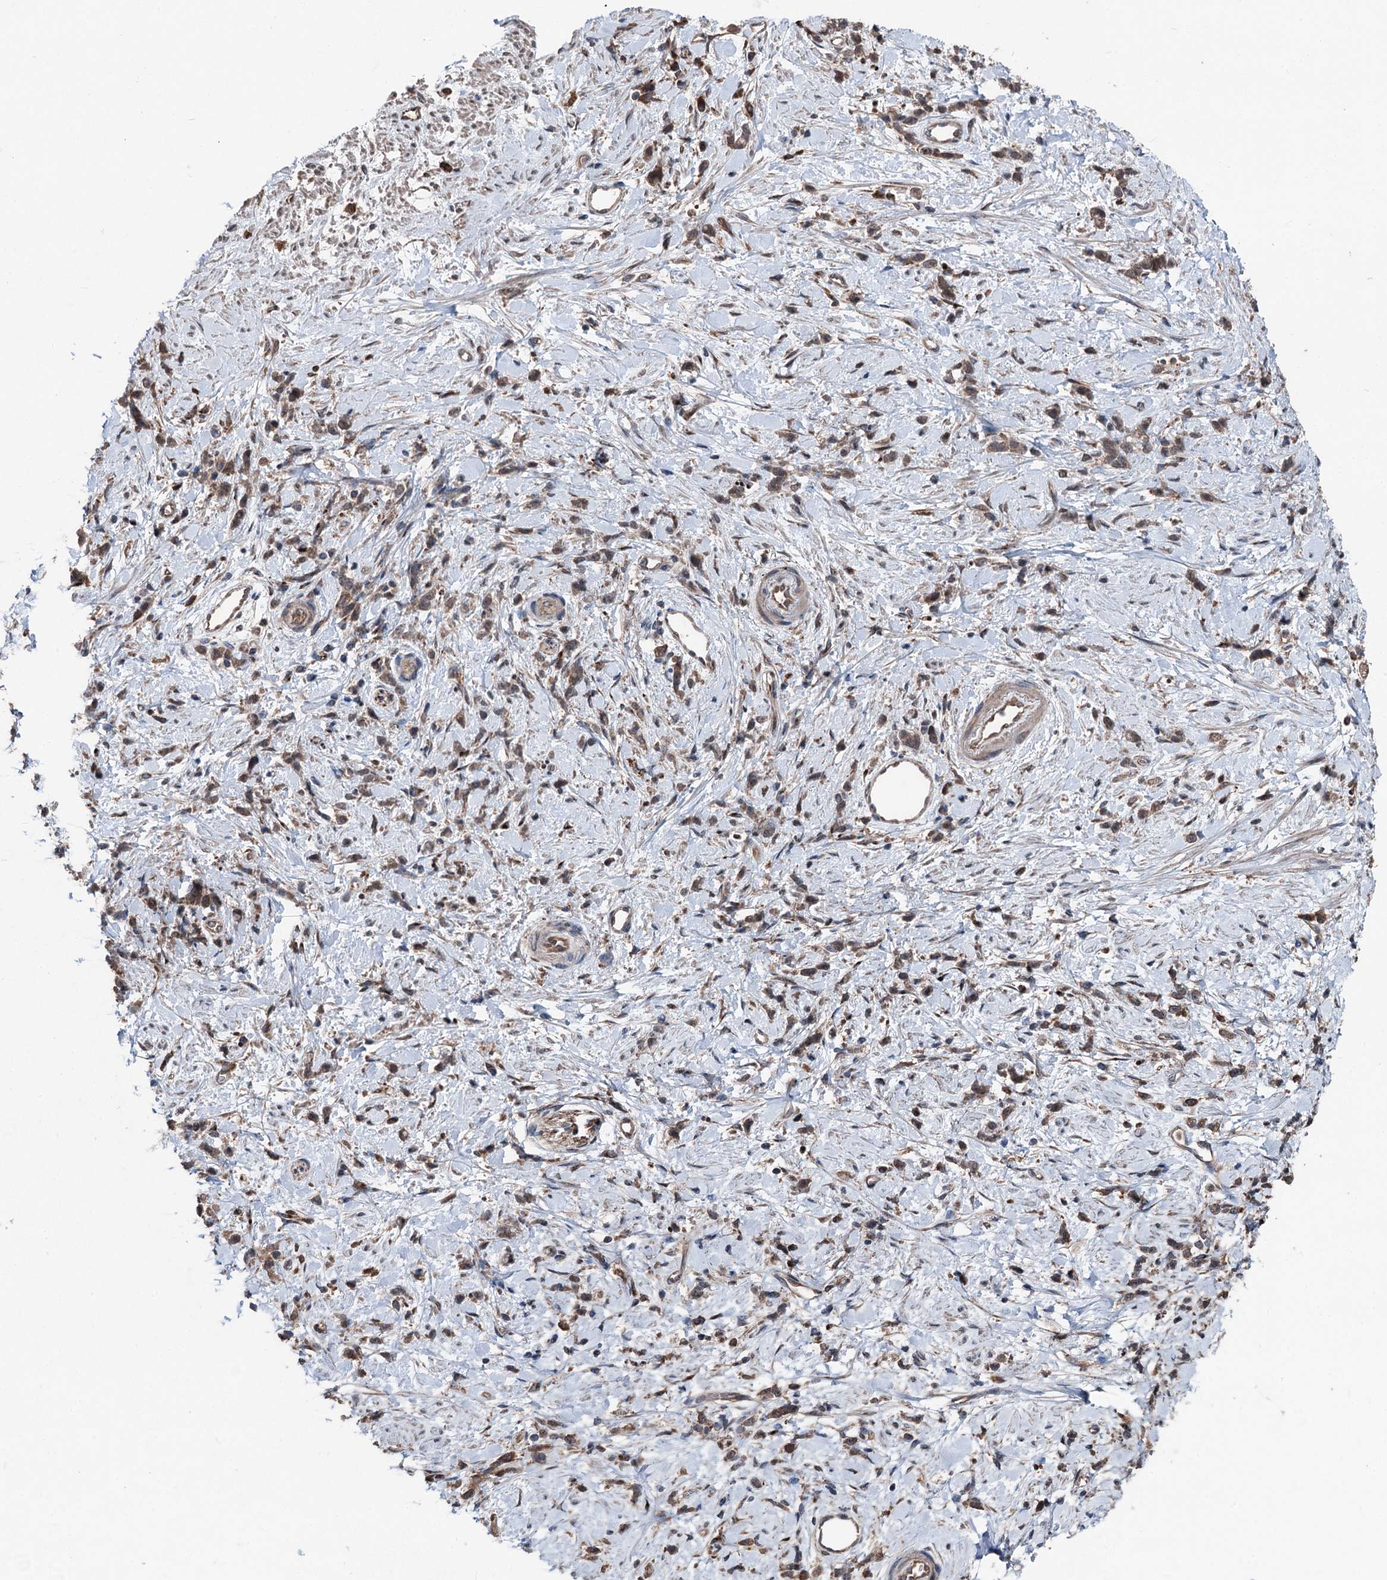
{"staining": {"intensity": "moderate", "quantity": ">75%", "location": "cytoplasmic/membranous"}, "tissue": "stomach cancer", "cell_type": "Tumor cells", "image_type": "cancer", "snomed": [{"axis": "morphology", "description": "Adenocarcinoma, NOS"}, {"axis": "topography", "description": "Stomach"}], "caption": "Moderate cytoplasmic/membranous staining is present in approximately >75% of tumor cells in adenocarcinoma (stomach).", "gene": "PSMD13", "patient": {"sex": "female", "age": 60}}